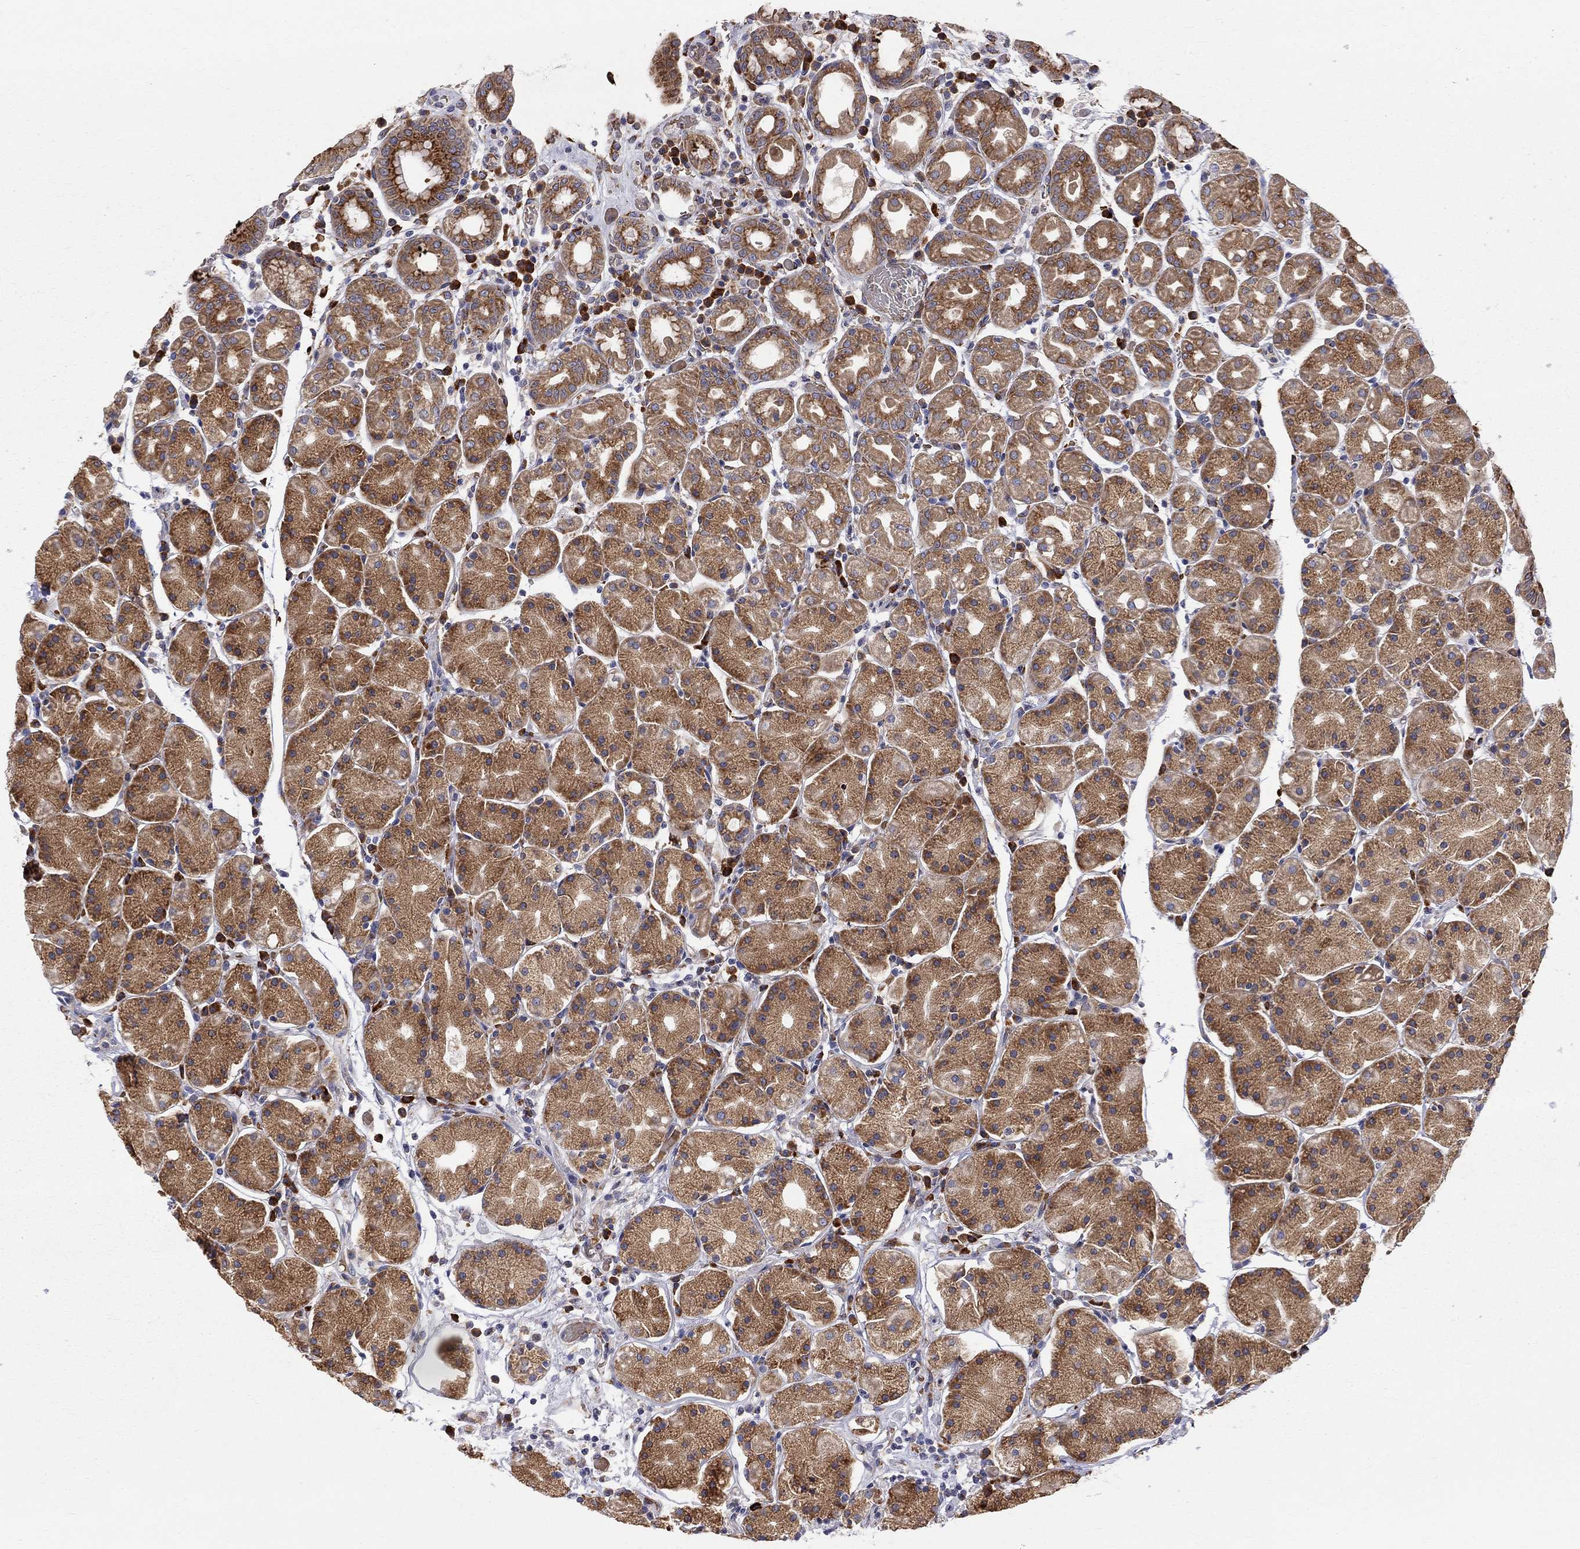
{"staining": {"intensity": "strong", "quantity": ">75%", "location": "cytoplasmic/membranous"}, "tissue": "stomach", "cell_type": "Glandular cells", "image_type": "normal", "snomed": [{"axis": "morphology", "description": "Normal tissue, NOS"}, {"axis": "topography", "description": "Stomach"}], "caption": "Immunohistochemistry (IHC) (DAB (3,3'-diaminobenzidine)) staining of benign human stomach displays strong cytoplasmic/membranous protein positivity in approximately >75% of glandular cells. (brown staining indicates protein expression, while blue staining denotes nuclei).", "gene": "CASTOR1", "patient": {"sex": "male", "age": 54}}